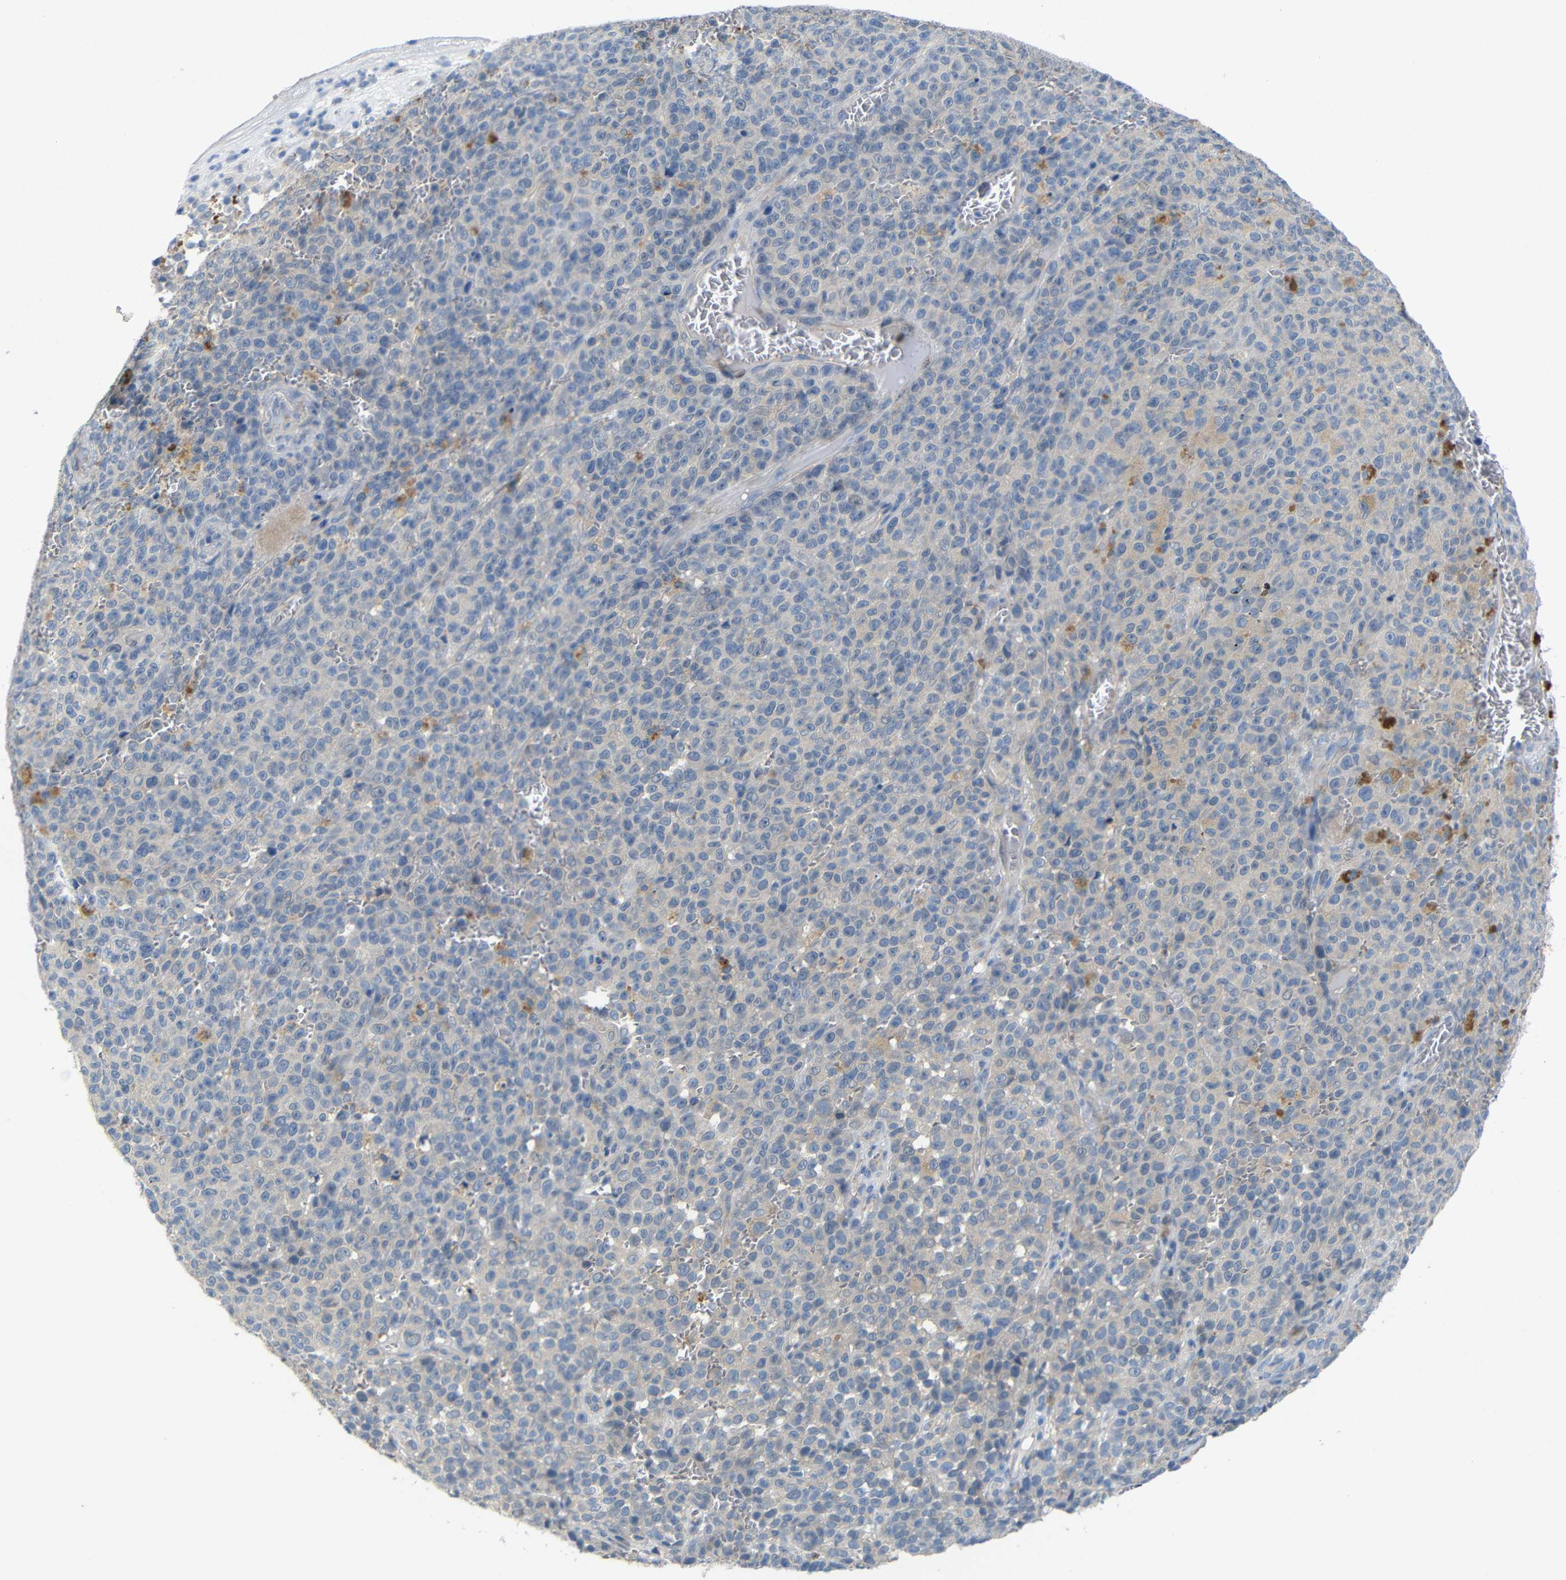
{"staining": {"intensity": "negative", "quantity": "none", "location": "none"}, "tissue": "melanoma", "cell_type": "Tumor cells", "image_type": "cancer", "snomed": [{"axis": "morphology", "description": "Malignant melanoma, NOS"}, {"axis": "topography", "description": "Skin"}], "caption": "The immunohistochemistry histopathology image has no significant positivity in tumor cells of malignant melanoma tissue.", "gene": "TBC1D32", "patient": {"sex": "female", "age": 82}}